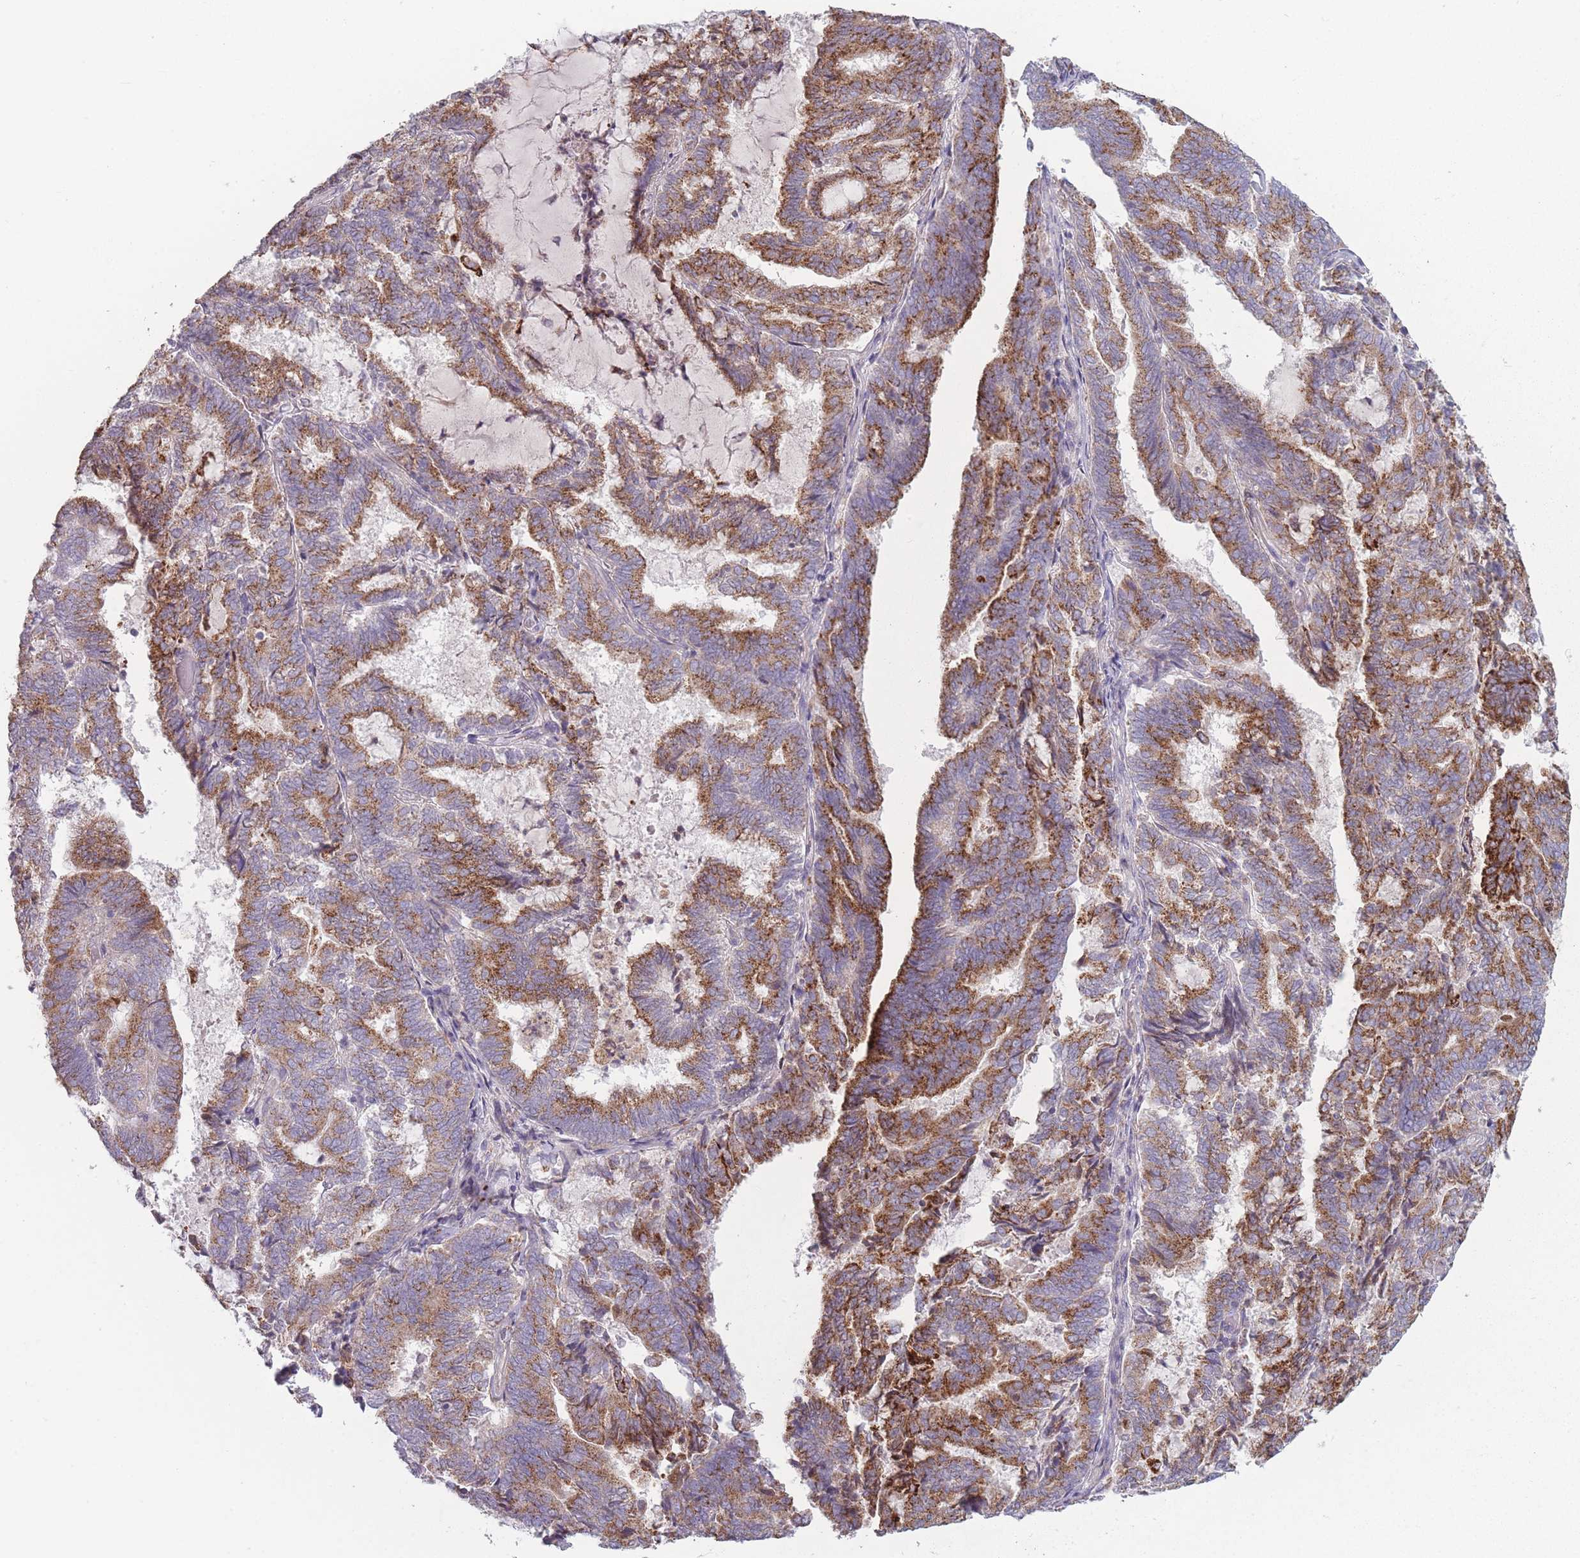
{"staining": {"intensity": "moderate", "quantity": ">75%", "location": "cytoplasmic/membranous"}, "tissue": "endometrial cancer", "cell_type": "Tumor cells", "image_type": "cancer", "snomed": [{"axis": "morphology", "description": "Adenocarcinoma, NOS"}, {"axis": "topography", "description": "Endometrium"}], "caption": "Brown immunohistochemical staining in human endometrial cancer (adenocarcinoma) exhibits moderate cytoplasmic/membranous expression in approximately >75% of tumor cells.", "gene": "PEX11B", "patient": {"sex": "female", "age": 80}}